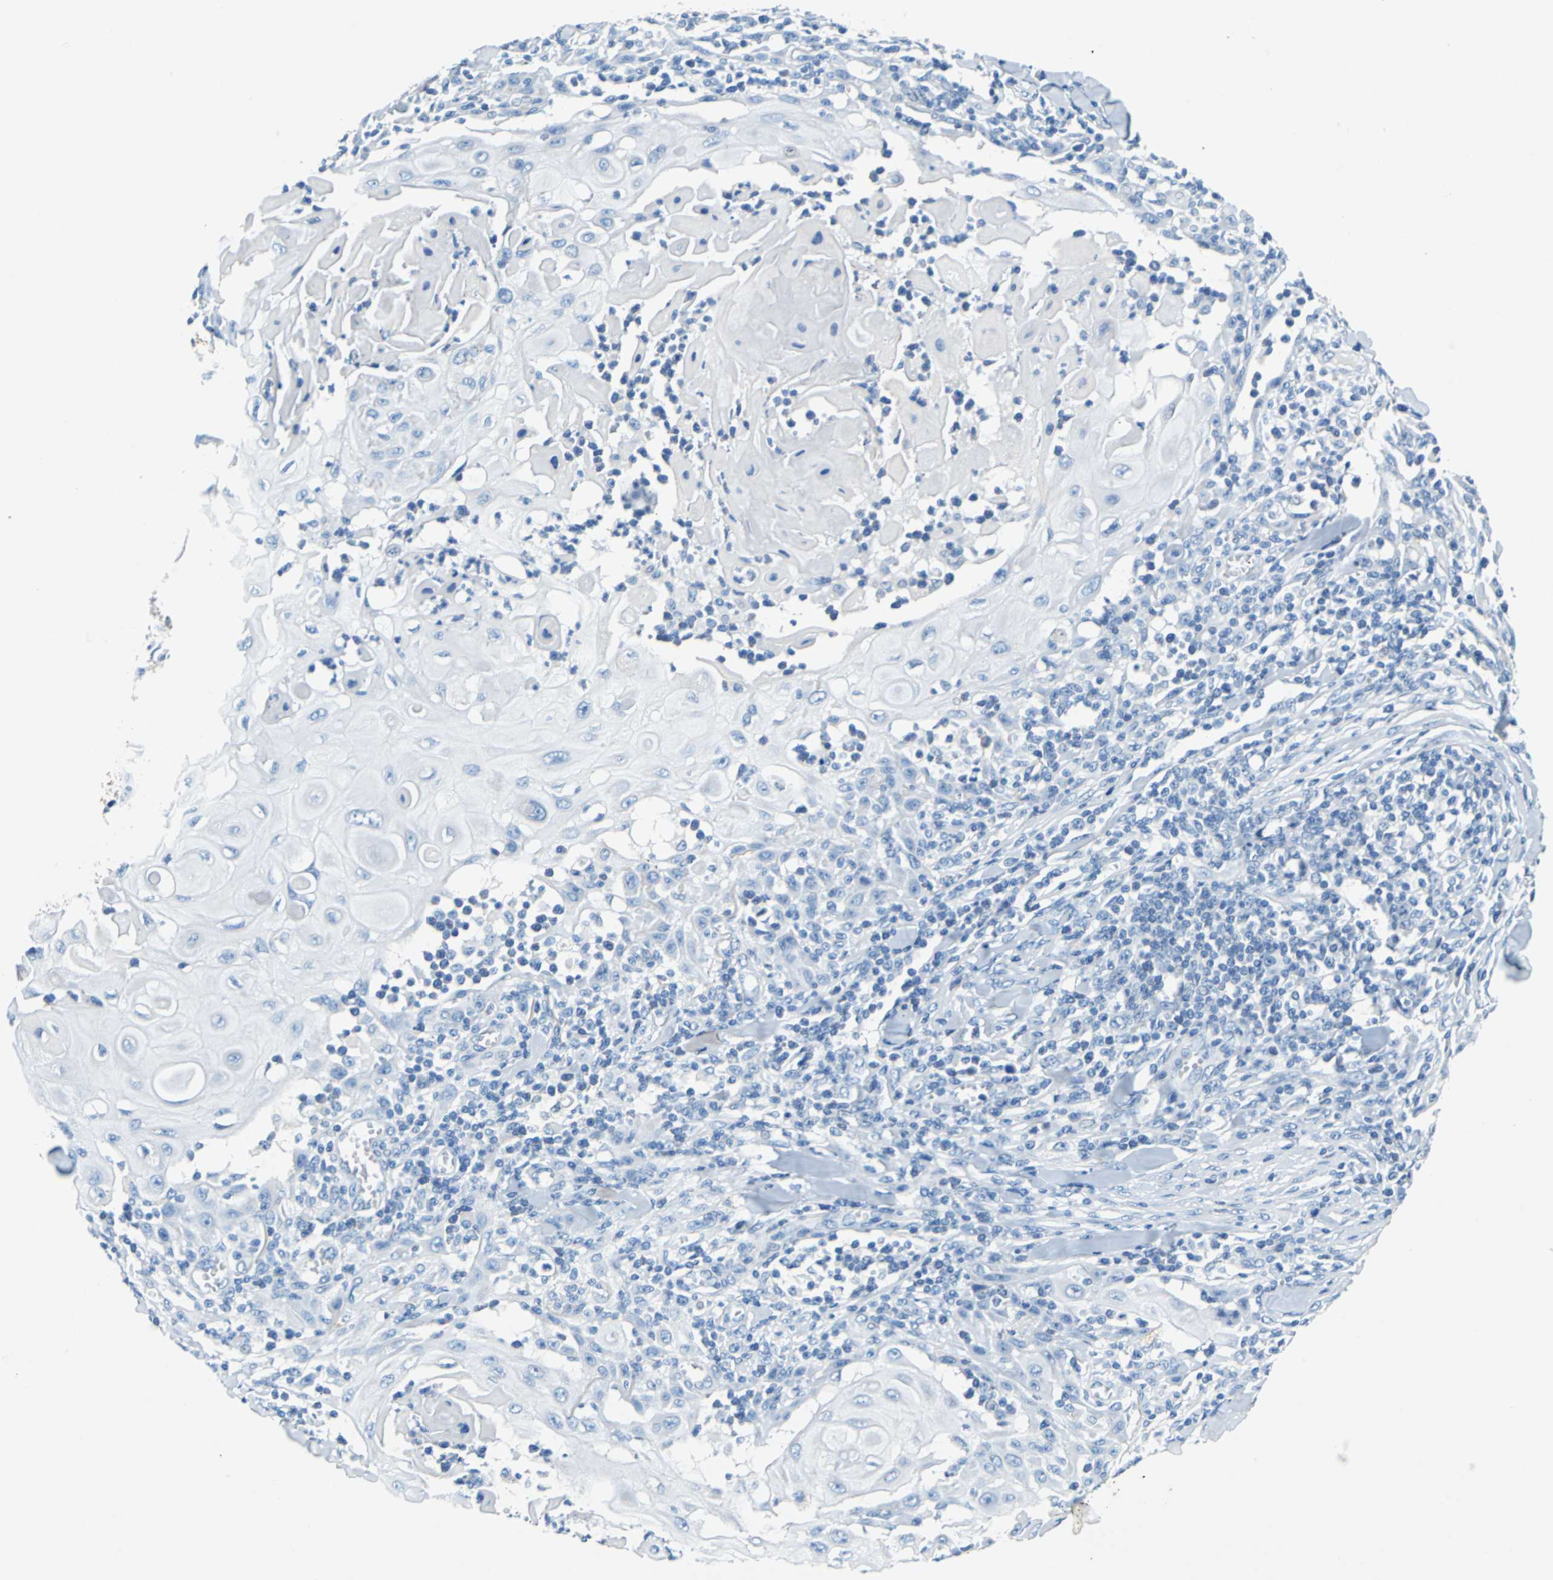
{"staining": {"intensity": "negative", "quantity": "none", "location": "none"}, "tissue": "skin cancer", "cell_type": "Tumor cells", "image_type": "cancer", "snomed": [{"axis": "morphology", "description": "Squamous cell carcinoma, NOS"}, {"axis": "topography", "description": "Skin"}], "caption": "This is an immunohistochemistry (IHC) image of human skin cancer (squamous cell carcinoma). There is no positivity in tumor cells.", "gene": "TEX264", "patient": {"sex": "male", "age": 24}}